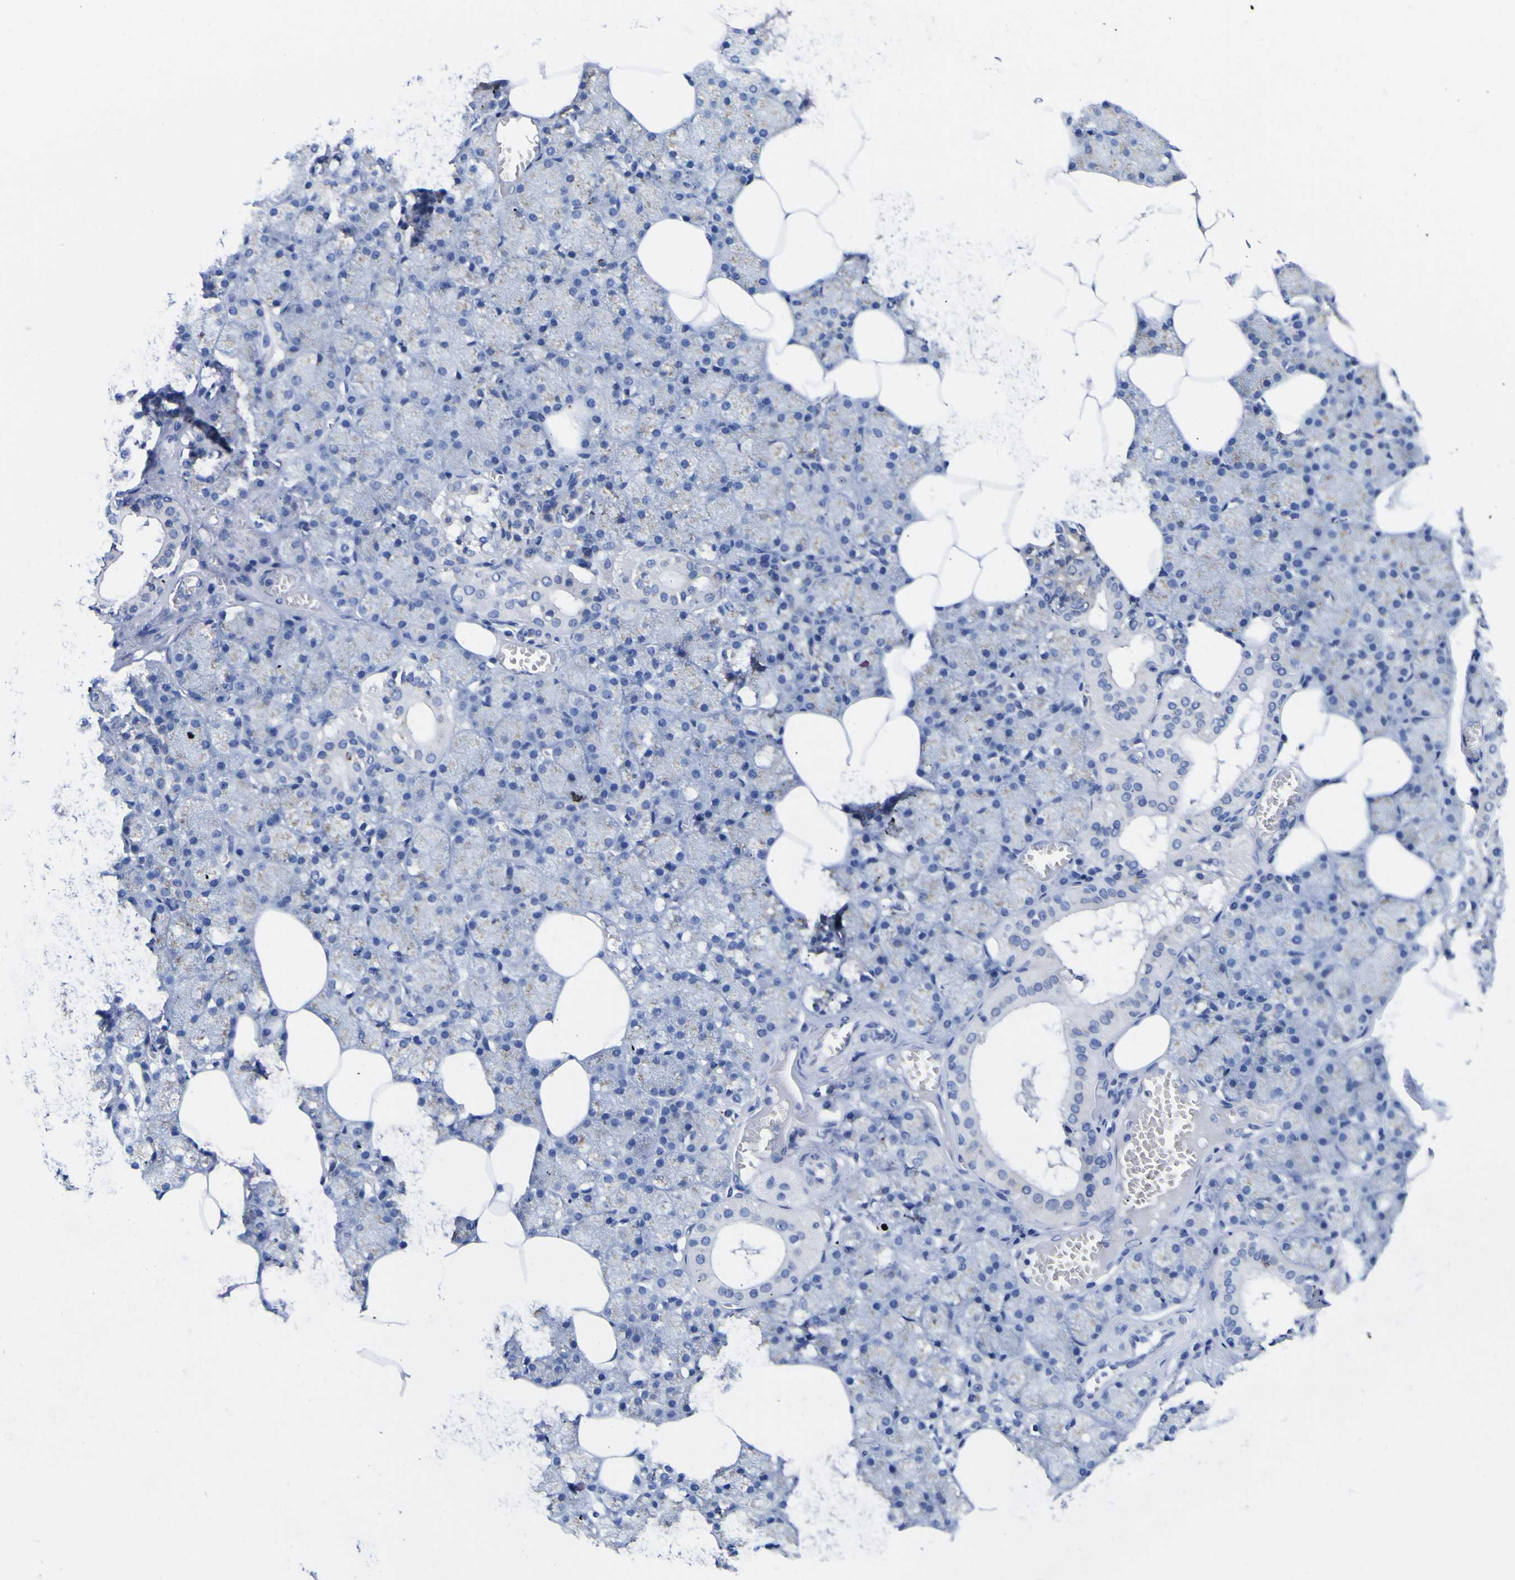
{"staining": {"intensity": "weak", "quantity": "<25%", "location": "cytoplasmic/membranous"}, "tissue": "salivary gland", "cell_type": "Glandular cells", "image_type": "normal", "snomed": [{"axis": "morphology", "description": "Normal tissue, NOS"}, {"axis": "topography", "description": "Salivary gland"}], "caption": "This is an immunohistochemistry (IHC) micrograph of benign human salivary gland. There is no positivity in glandular cells.", "gene": "GOLM1", "patient": {"sex": "male", "age": 62}}